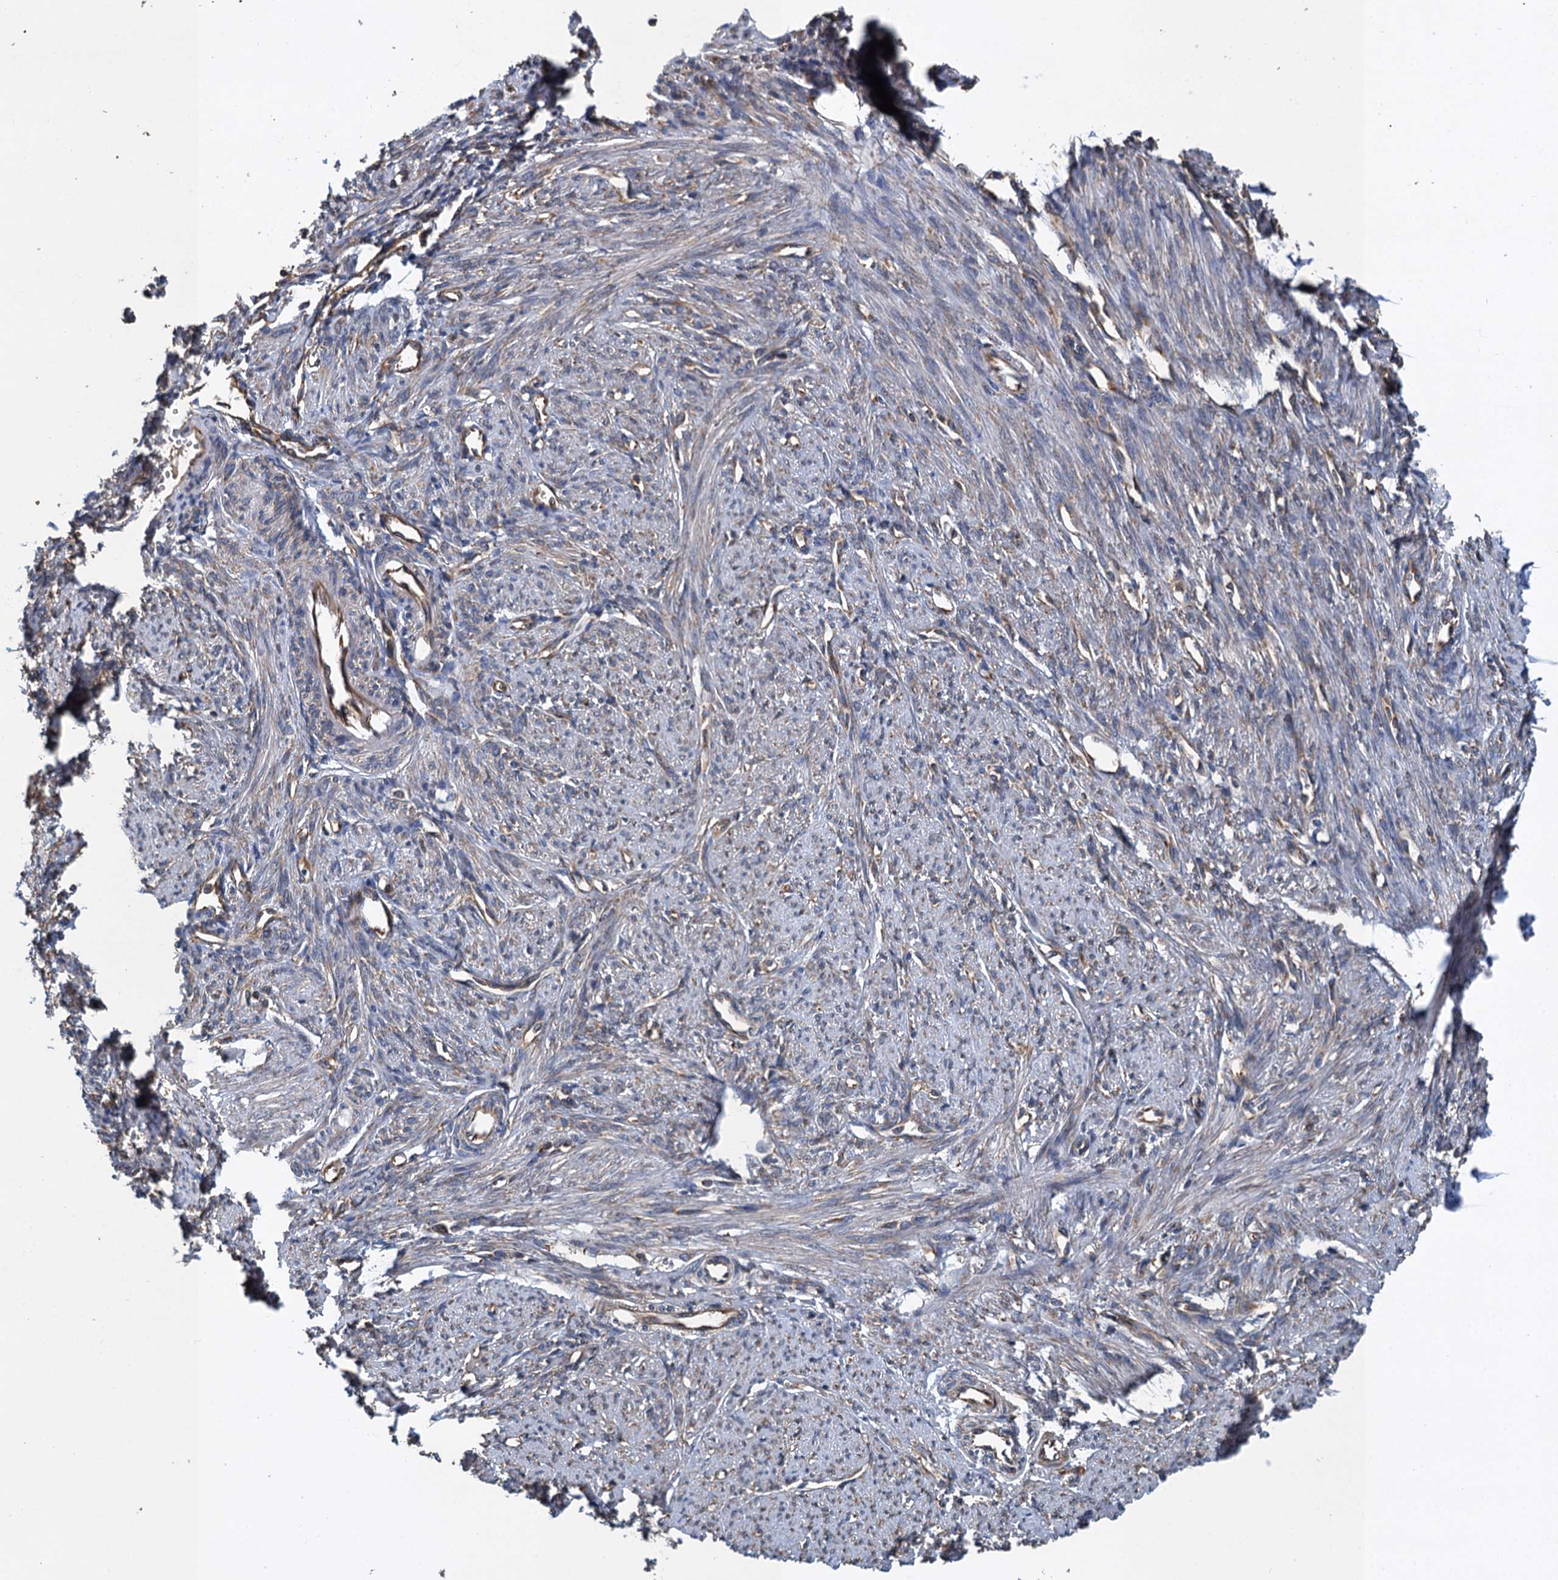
{"staining": {"intensity": "weak", "quantity": "<25%", "location": "cytoplasmic/membranous"}, "tissue": "smooth muscle", "cell_type": "Smooth muscle cells", "image_type": "normal", "snomed": [{"axis": "morphology", "description": "Normal tissue, NOS"}, {"axis": "topography", "description": "Smooth muscle"}, {"axis": "topography", "description": "Uterus"}], "caption": "The immunohistochemistry image has no significant staining in smooth muscle cells of smooth muscle.", "gene": "LINS1", "patient": {"sex": "female", "age": 59}}